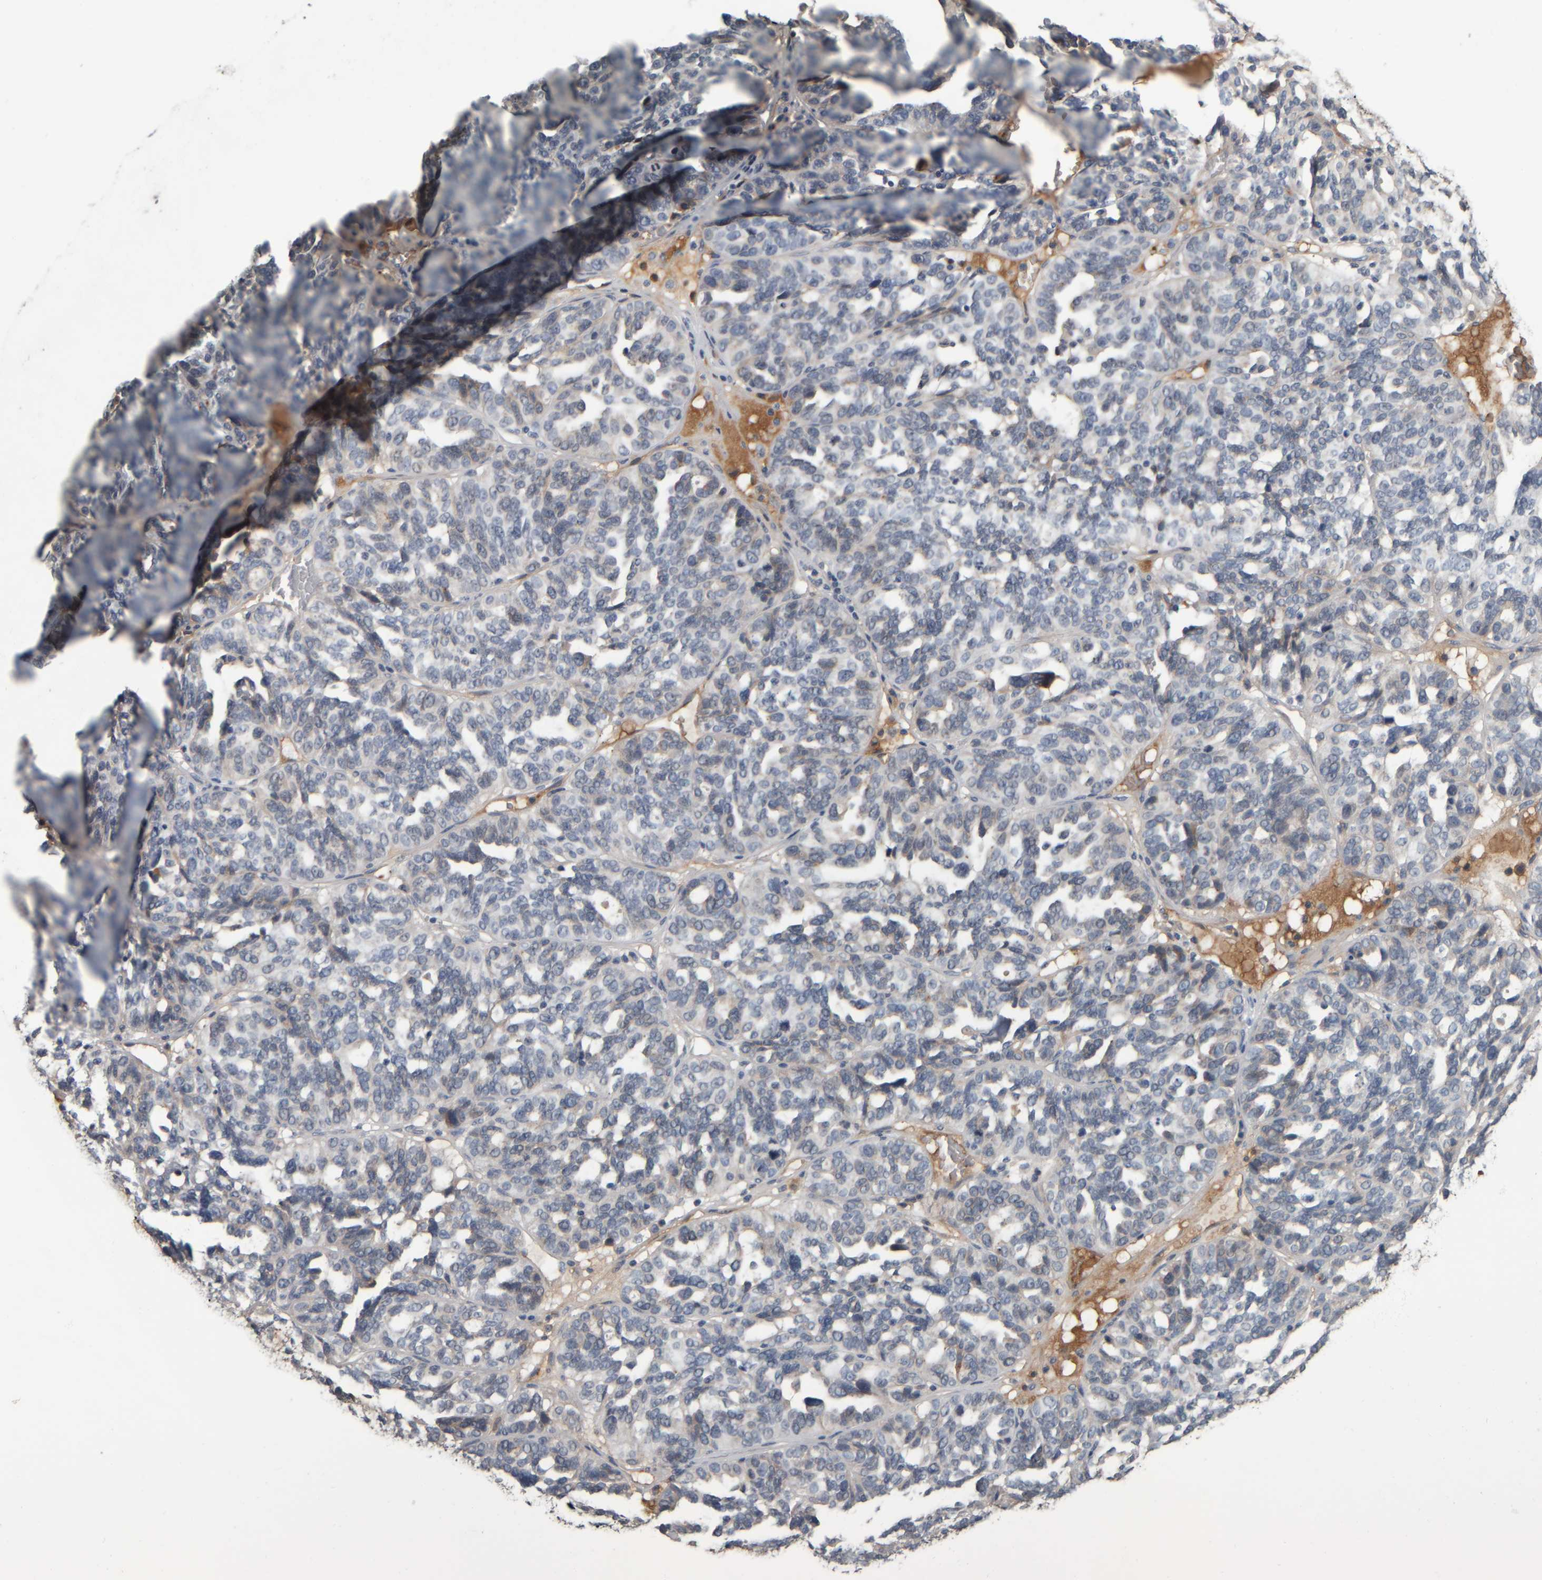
{"staining": {"intensity": "negative", "quantity": "none", "location": "none"}, "tissue": "ovarian cancer", "cell_type": "Tumor cells", "image_type": "cancer", "snomed": [{"axis": "morphology", "description": "Cystadenocarcinoma, serous, NOS"}, {"axis": "topography", "description": "Ovary"}], "caption": "Immunohistochemistry (IHC) image of neoplastic tissue: ovarian cancer (serous cystadenocarcinoma) stained with DAB (3,3'-diaminobenzidine) exhibits no significant protein positivity in tumor cells. Nuclei are stained in blue.", "gene": "CAVIN4", "patient": {"sex": "female", "age": 59}}